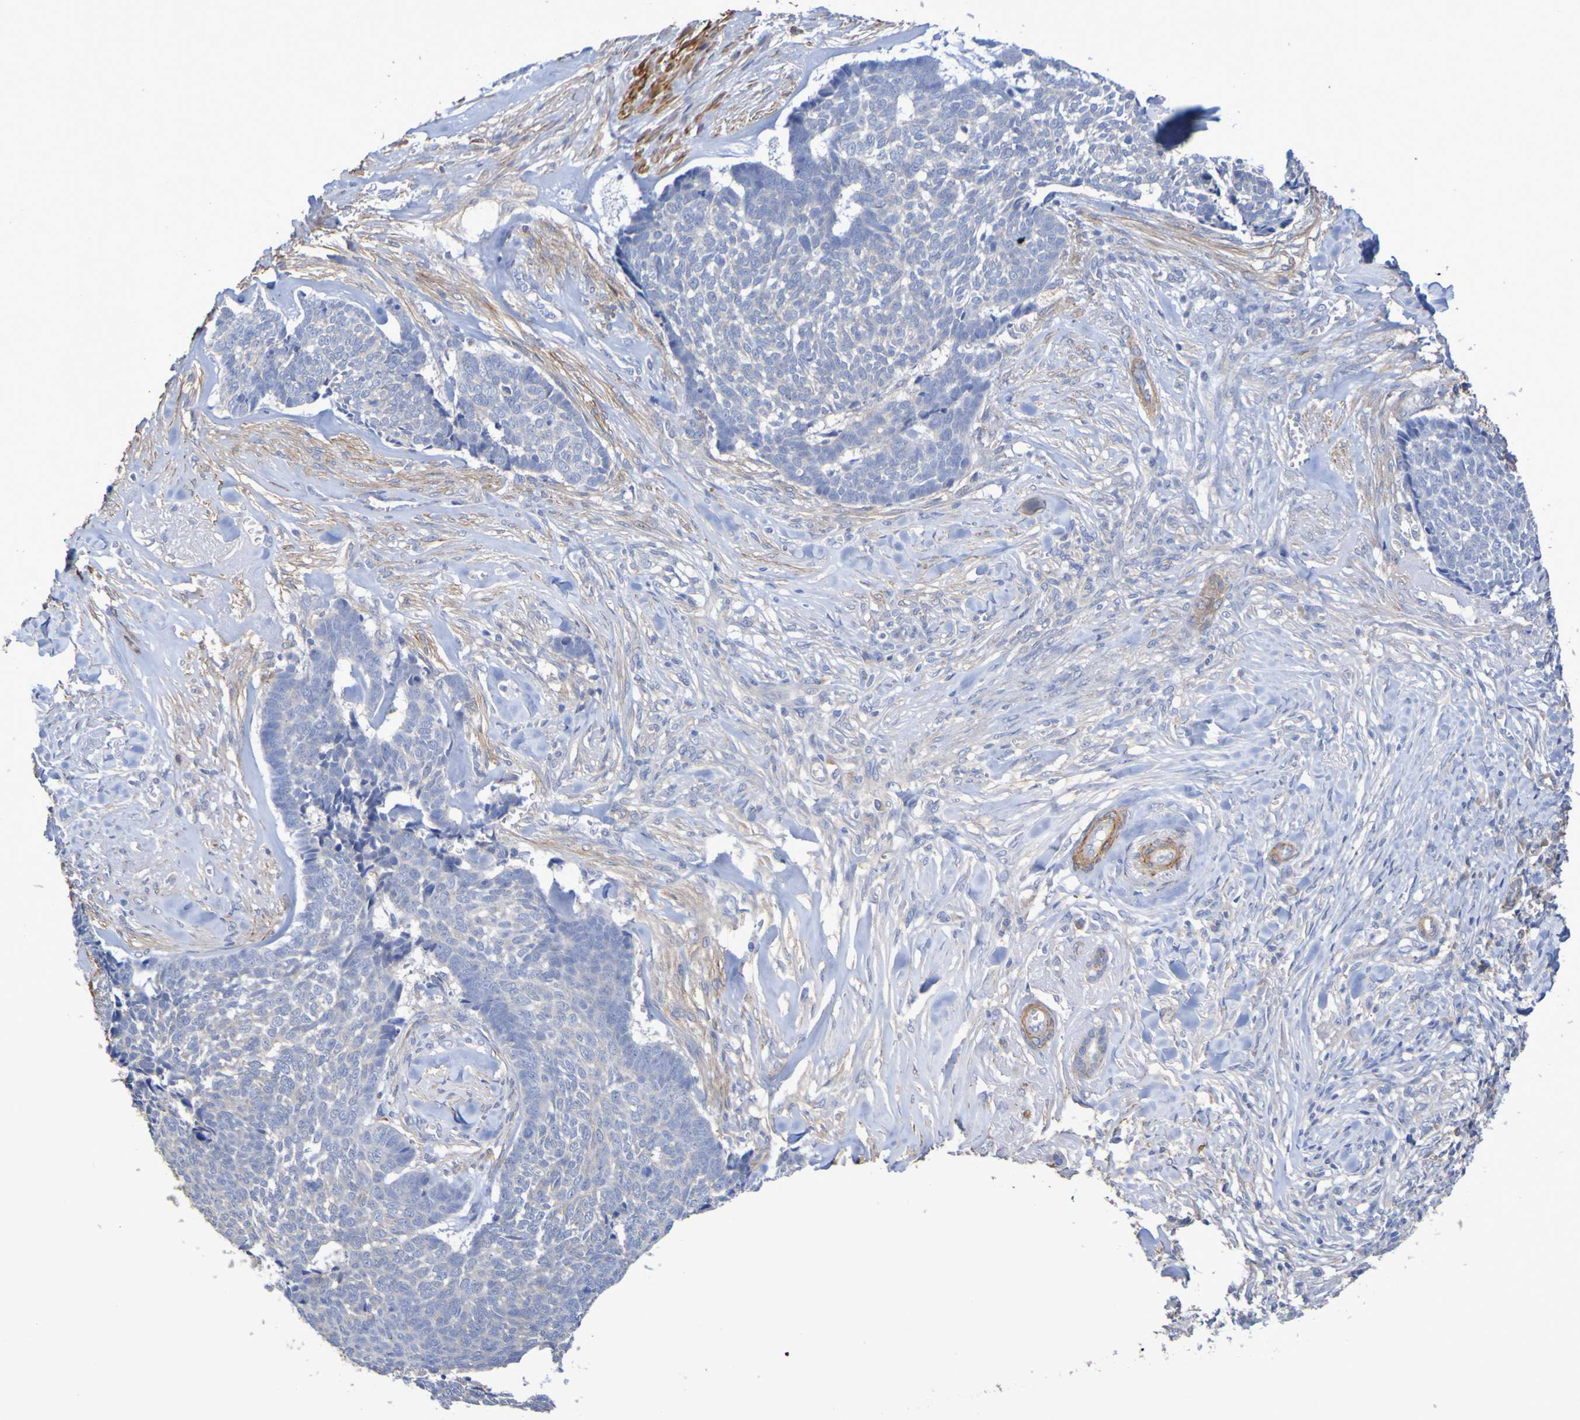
{"staining": {"intensity": "negative", "quantity": "none", "location": "none"}, "tissue": "skin cancer", "cell_type": "Tumor cells", "image_type": "cancer", "snomed": [{"axis": "morphology", "description": "Basal cell carcinoma"}, {"axis": "topography", "description": "Skin"}], "caption": "An immunohistochemistry micrograph of skin basal cell carcinoma is shown. There is no staining in tumor cells of skin basal cell carcinoma.", "gene": "SRPRB", "patient": {"sex": "male", "age": 84}}